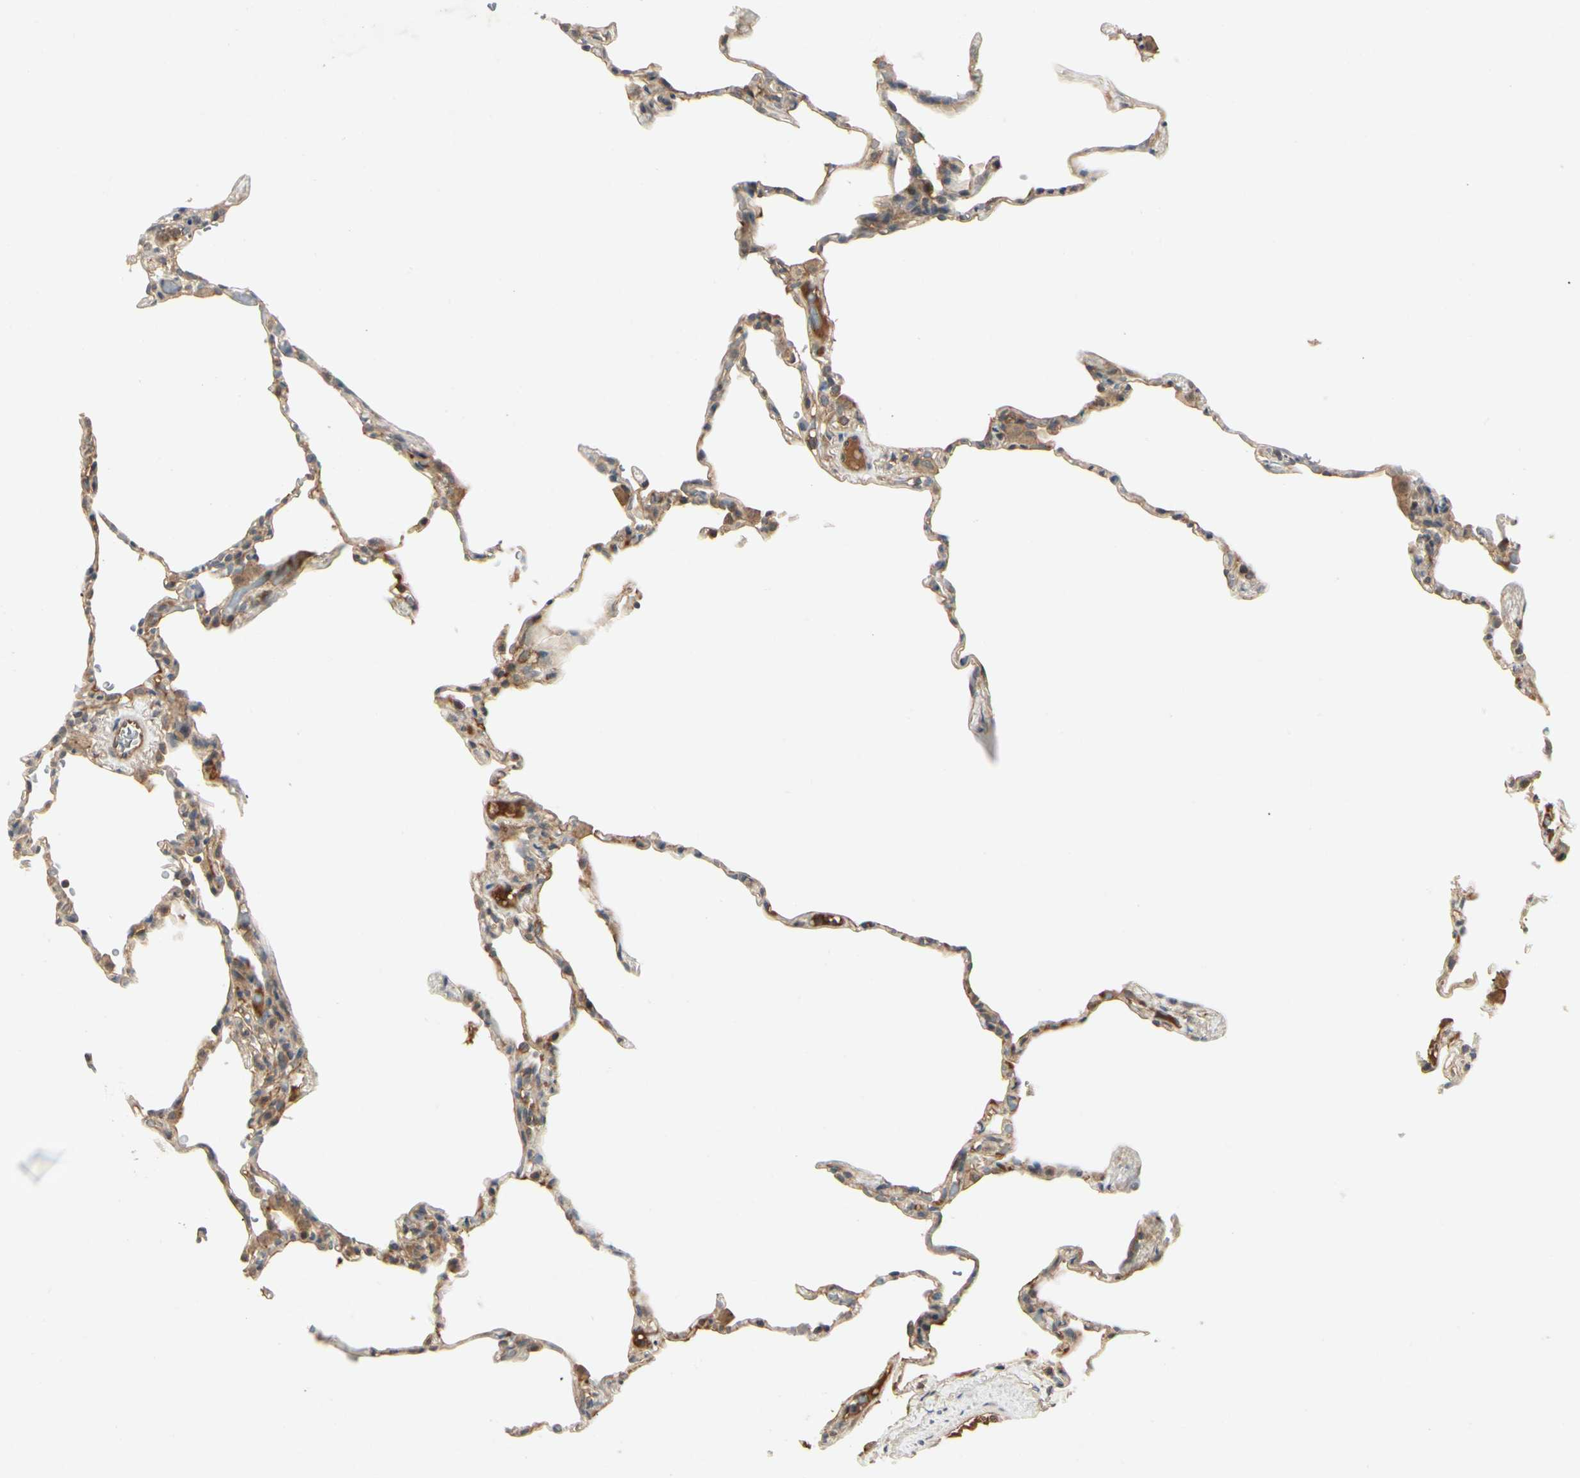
{"staining": {"intensity": "moderate", "quantity": ">75%", "location": "cytoplasmic/membranous"}, "tissue": "lung", "cell_type": "Alveolar cells", "image_type": "normal", "snomed": [{"axis": "morphology", "description": "Normal tissue, NOS"}, {"axis": "topography", "description": "Lung"}], "caption": "Immunohistochemical staining of unremarkable human lung reveals medium levels of moderate cytoplasmic/membranous positivity in approximately >75% of alveolar cells. The staining was performed using DAB, with brown indicating positive protein expression. Nuclei are stained blue with hematoxylin.", "gene": "RNF14", "patient": {"sex": "male", "age": 59}}